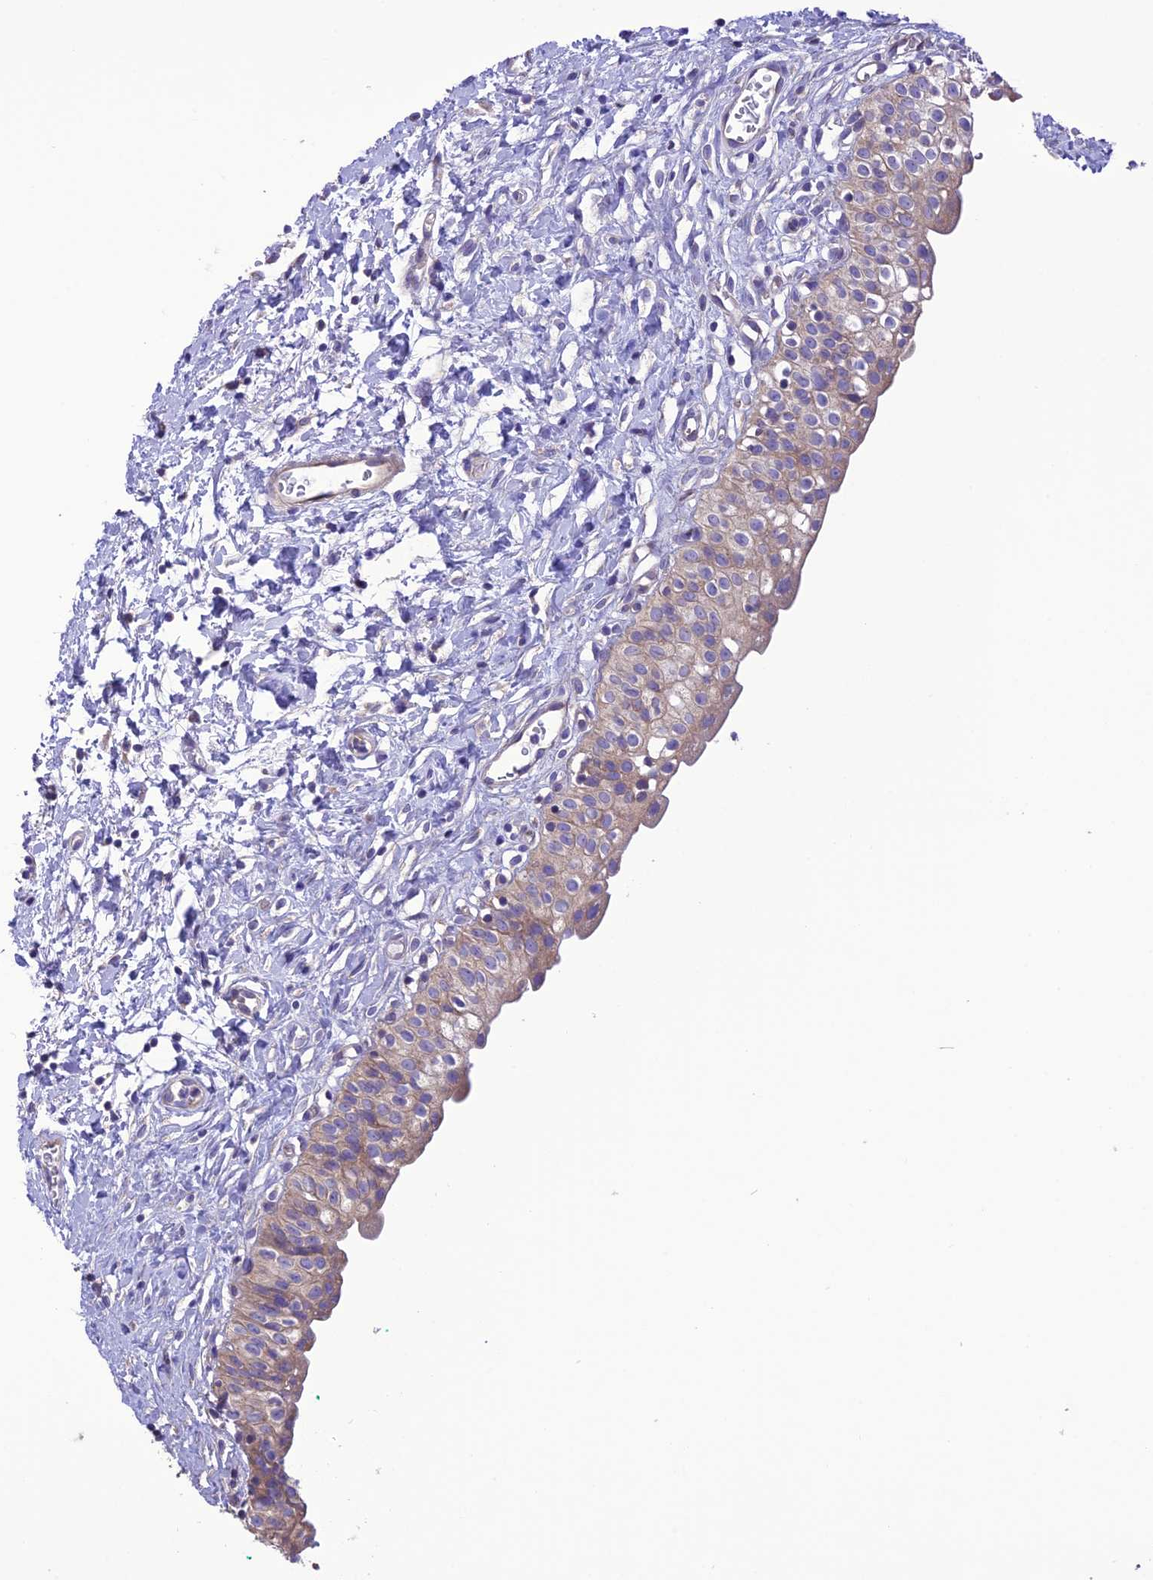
{"staining": {"intensity": "moderate", "quantity": "25%-75%", "location": "cytoplasmic/membranous"}, "tissue": "urinary bladder", "cell_type": "Urothelial cells", "image_type": "normal", "snomed": [{"axis": "morphology", "description": "Normal tissue, NOS"}, {"axis": "topography", "description": "Urinary bladder"}], "caption": "Urothelial cells exhibit medium levels of moderate cytoplasmic/membranous expression in approximately 25%-75% of cells in benign human urinary bladder.", "gene": "MAP3K12", "patient": {"sex": "male", "age": 51}}